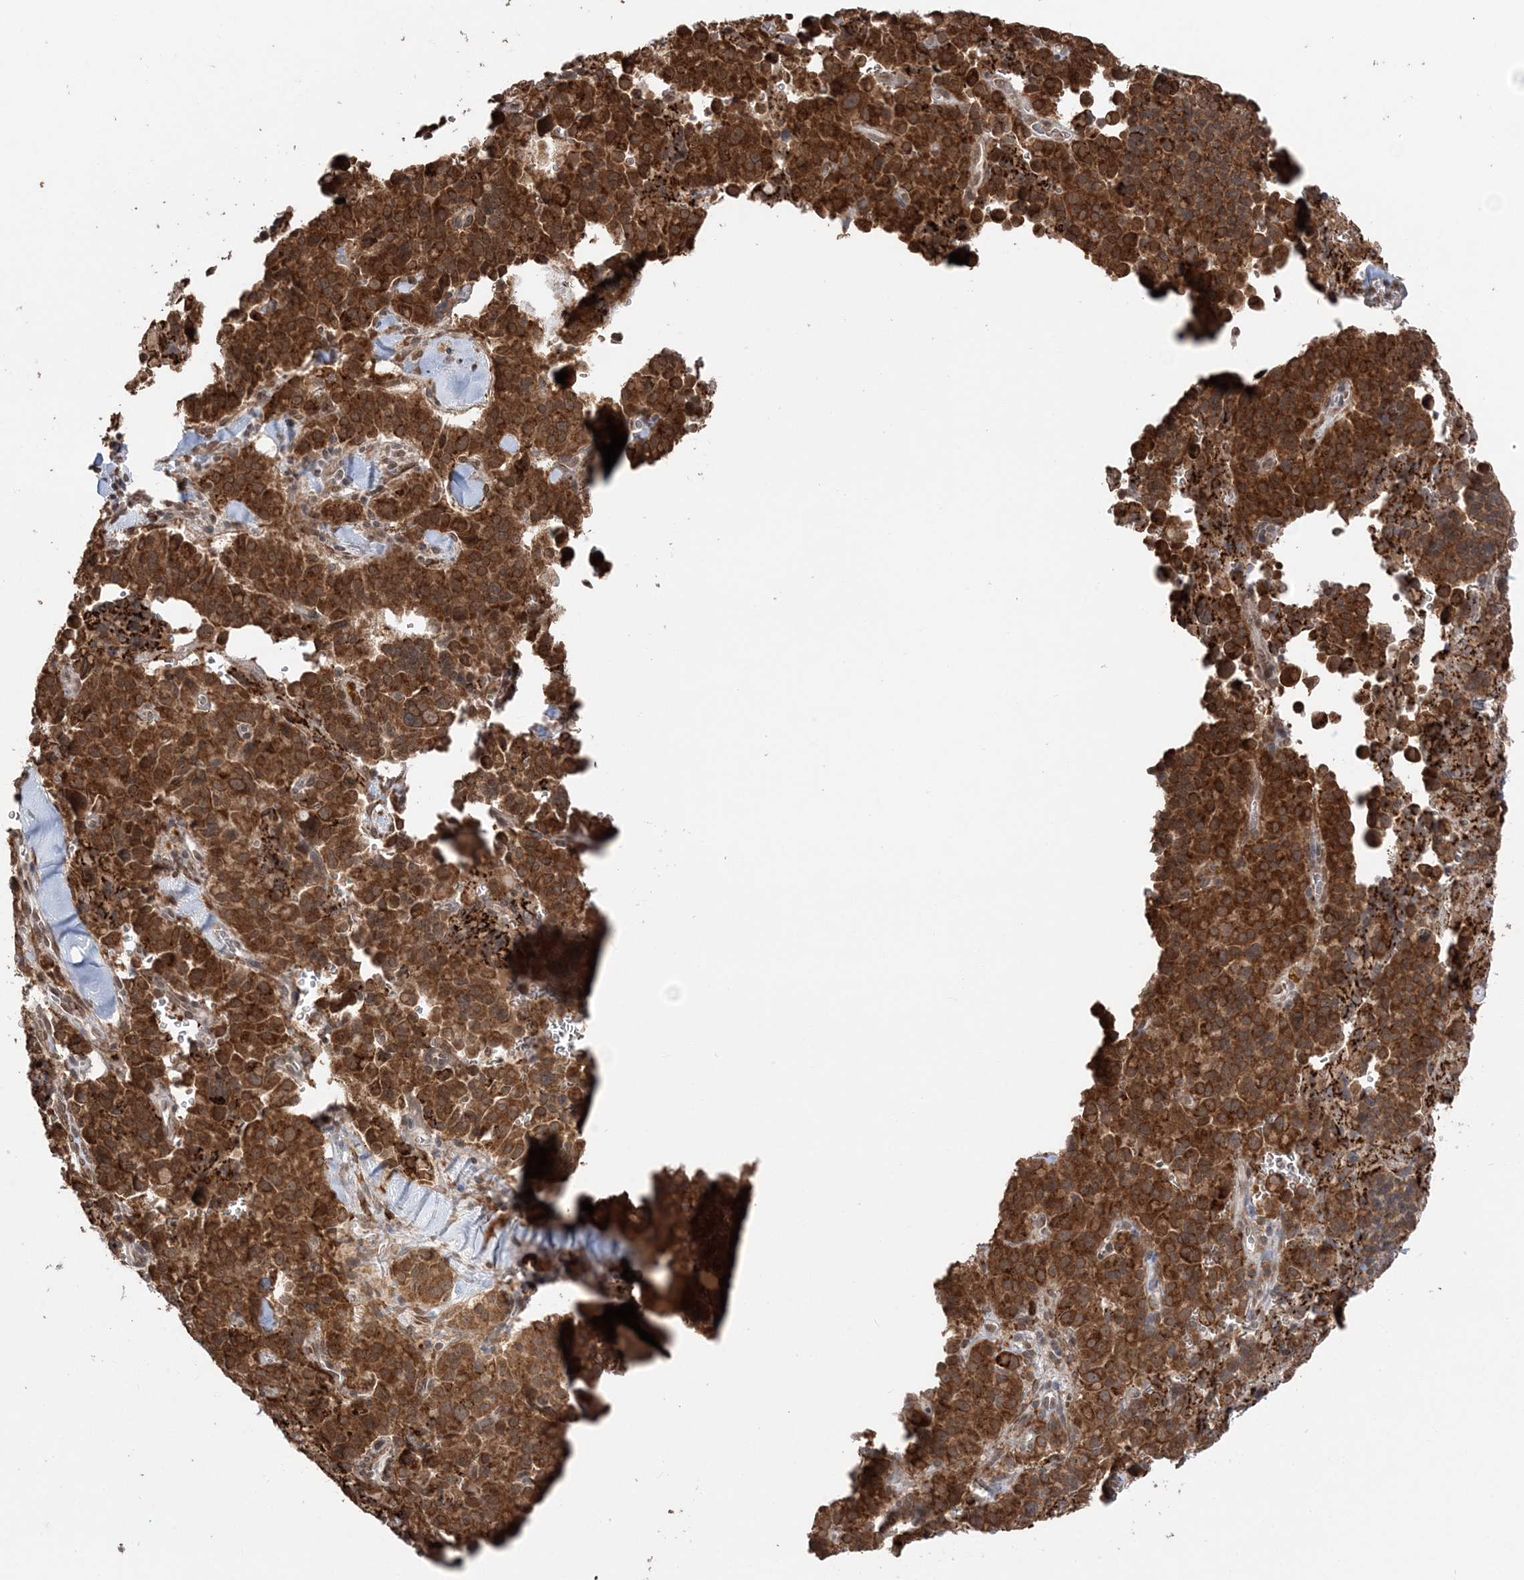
{"staining": {"intensity": "strong", "quantity": ">75%", "location": "cytoplasmic/membranous"}, "tissue": "pancreatic cancer", "cell_type": "Tumor cells", "image_type": "cancer", "snomed": [{"axis": "morphology", "description": "Adenocarcinoma, NOS"}, {"axis": "topography", "description": "Pancreas"}], "caption": "Immunohistochemical staining of human pancreatic adenocarcinoma shows high levels of strong cytoplasmic/membranous protein staining in about >75% of tumor cells.", "gene": "TMED10", "patient": {"sex": "male", "age": 65}}